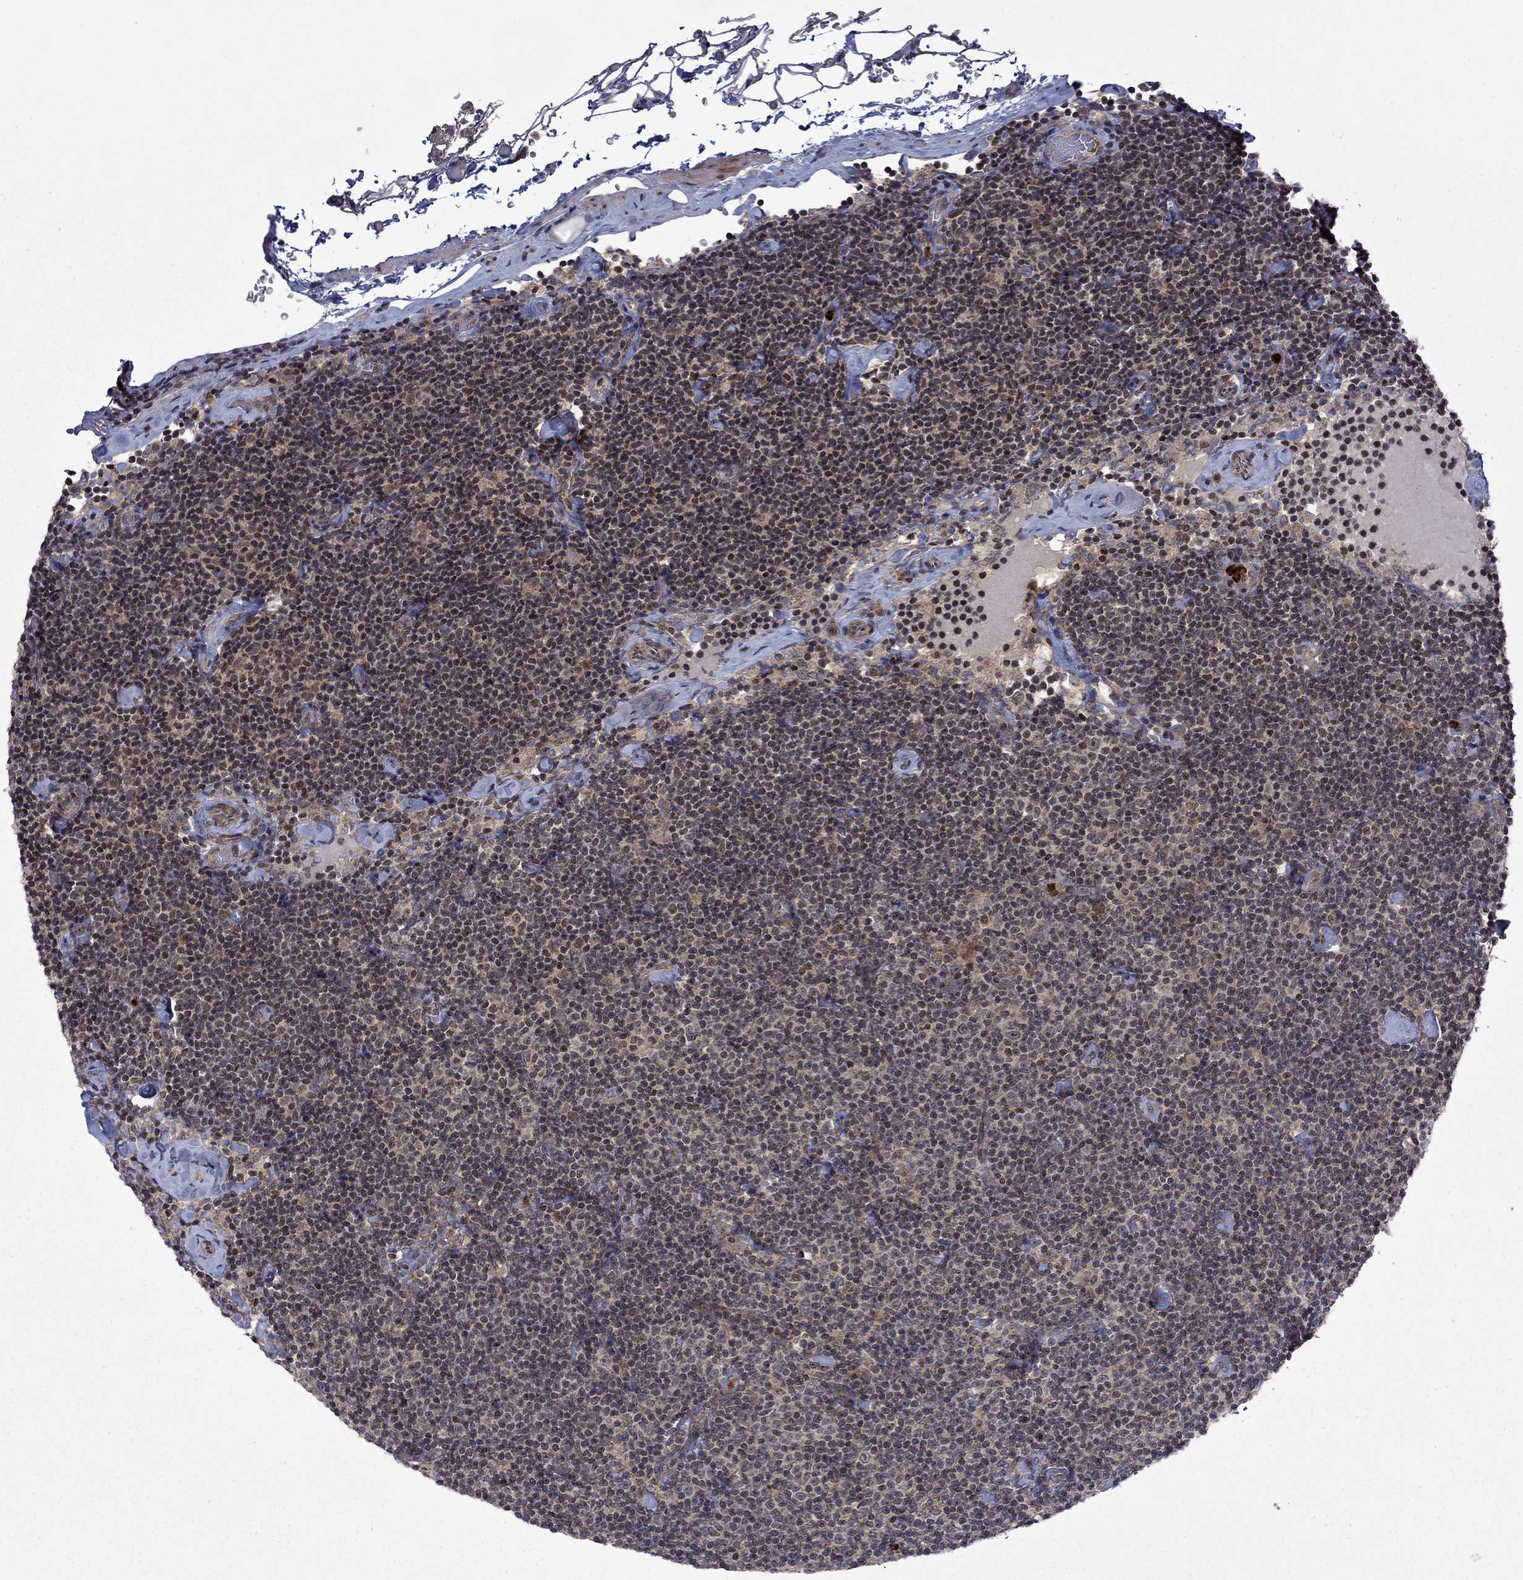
{"staining": {"intensity": "negative", "quantity": "none", "location": "none"}, "tissue": "lymphoma", "cell_type": "Tumor cells", "image_type": "cancer", "snomed": [{"axis": "morphology", "description": "Malignant lymphoma, non-Hodgkin's type, Low grade"}, {"axis": "topography", "description": "Lymph node"}], "caption": "Immunohistochemical staining of human low-grade malignant lymphoma, non-Hodgkin's type reveals no significant staining in tumor cells. The staining is performed using DAB brown chromogen with nuclei counter-stained in using hematoxylin.", "gene": "TMEM33", "patient": {"sex": "male", "age": 81}}